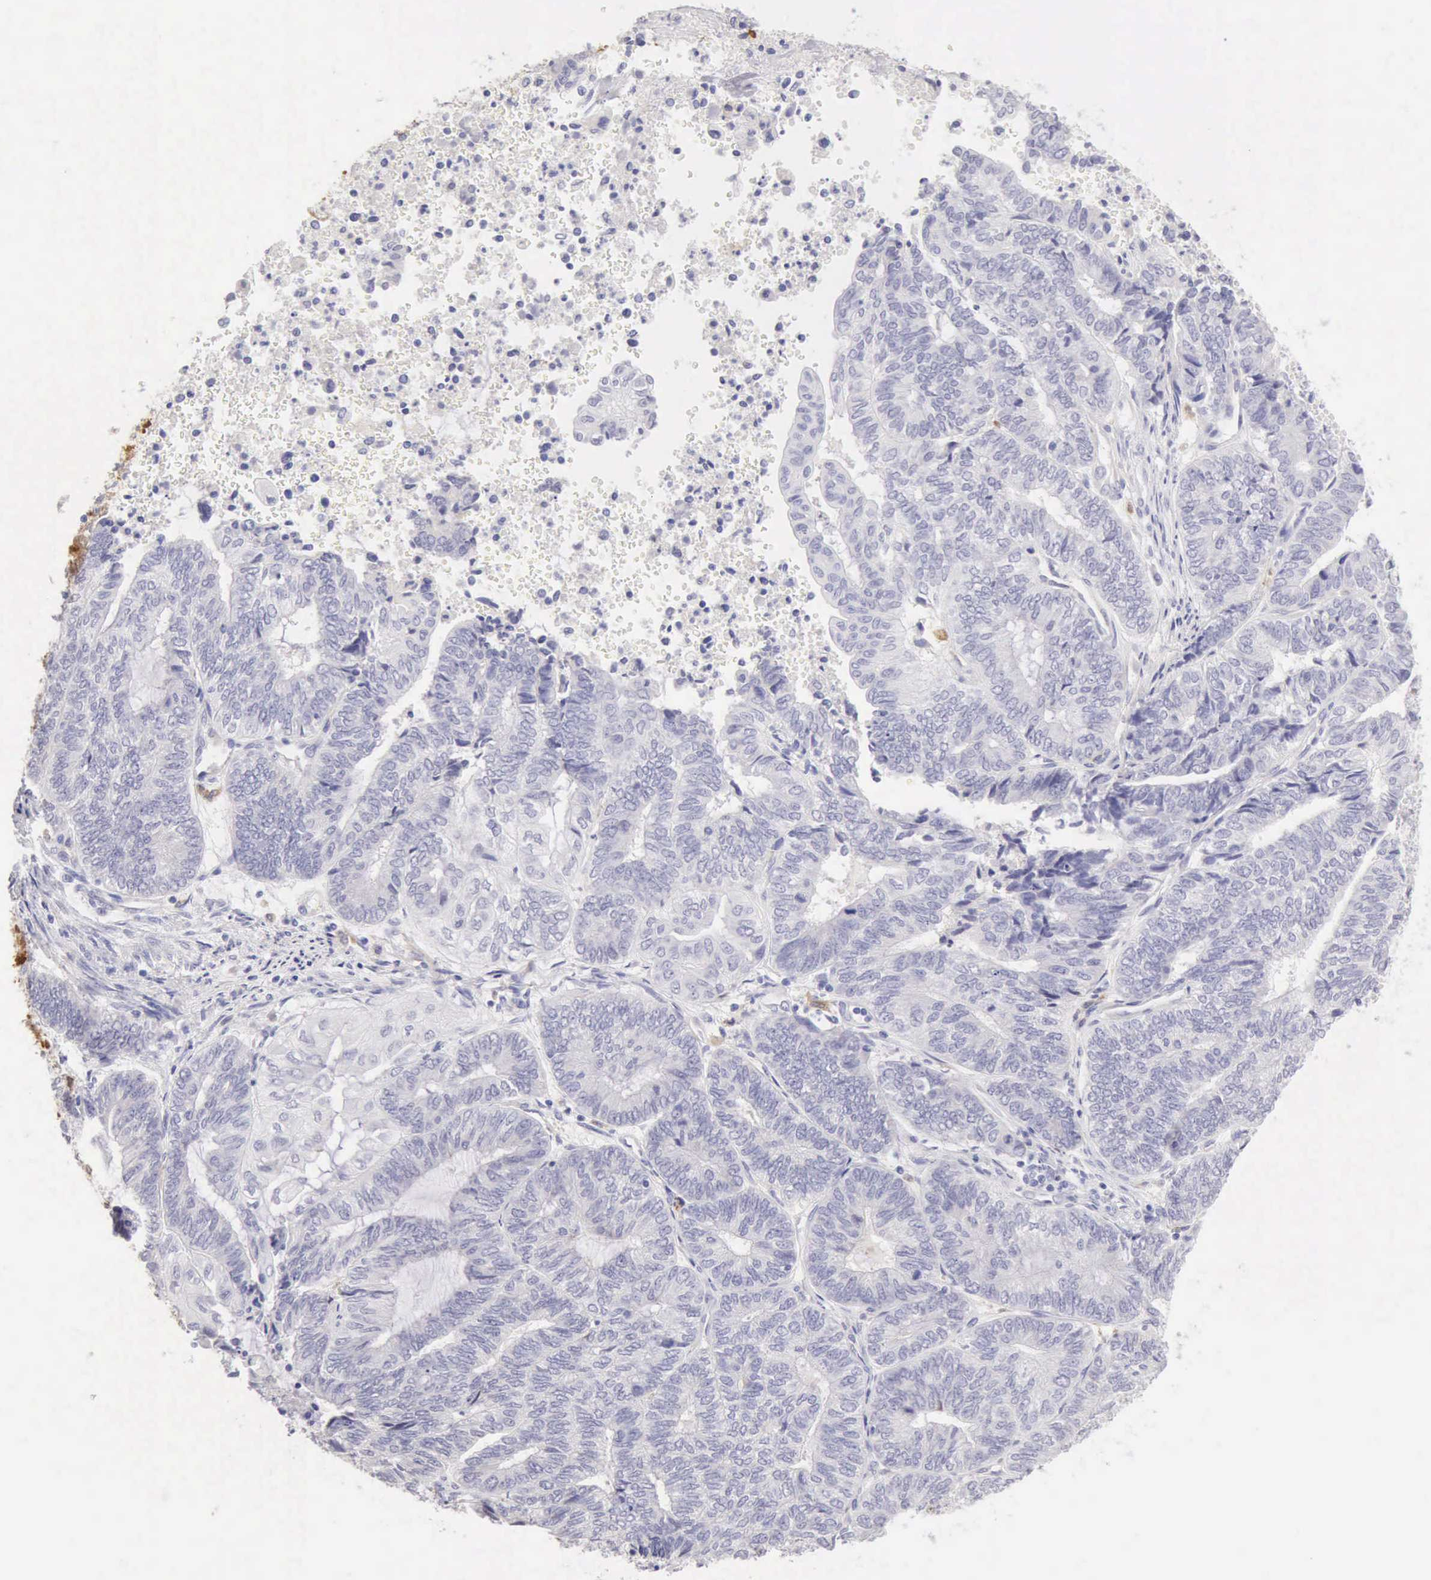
{"staining": {"intensity": "negative", "quantity": "none", "location": "none"}, "tissue": "endometrial cancer", "cell_type": "Tumor cells", "image_type": "cancer", "snomed": [{"axis": "morphology", "description": "Adenocarcinoma, NOS"}, {"axis": "topography", "description": "Uterus"}, {"axis": "topography", "description": "Endometrium"}], "caption": "This is a micrograph of IHC staining of endometrial cancer (adenocarcinoma), which shows no expression in tumor cells.", "gene": "RNASE1", "patient": {"sex": "female", "age": 70}}